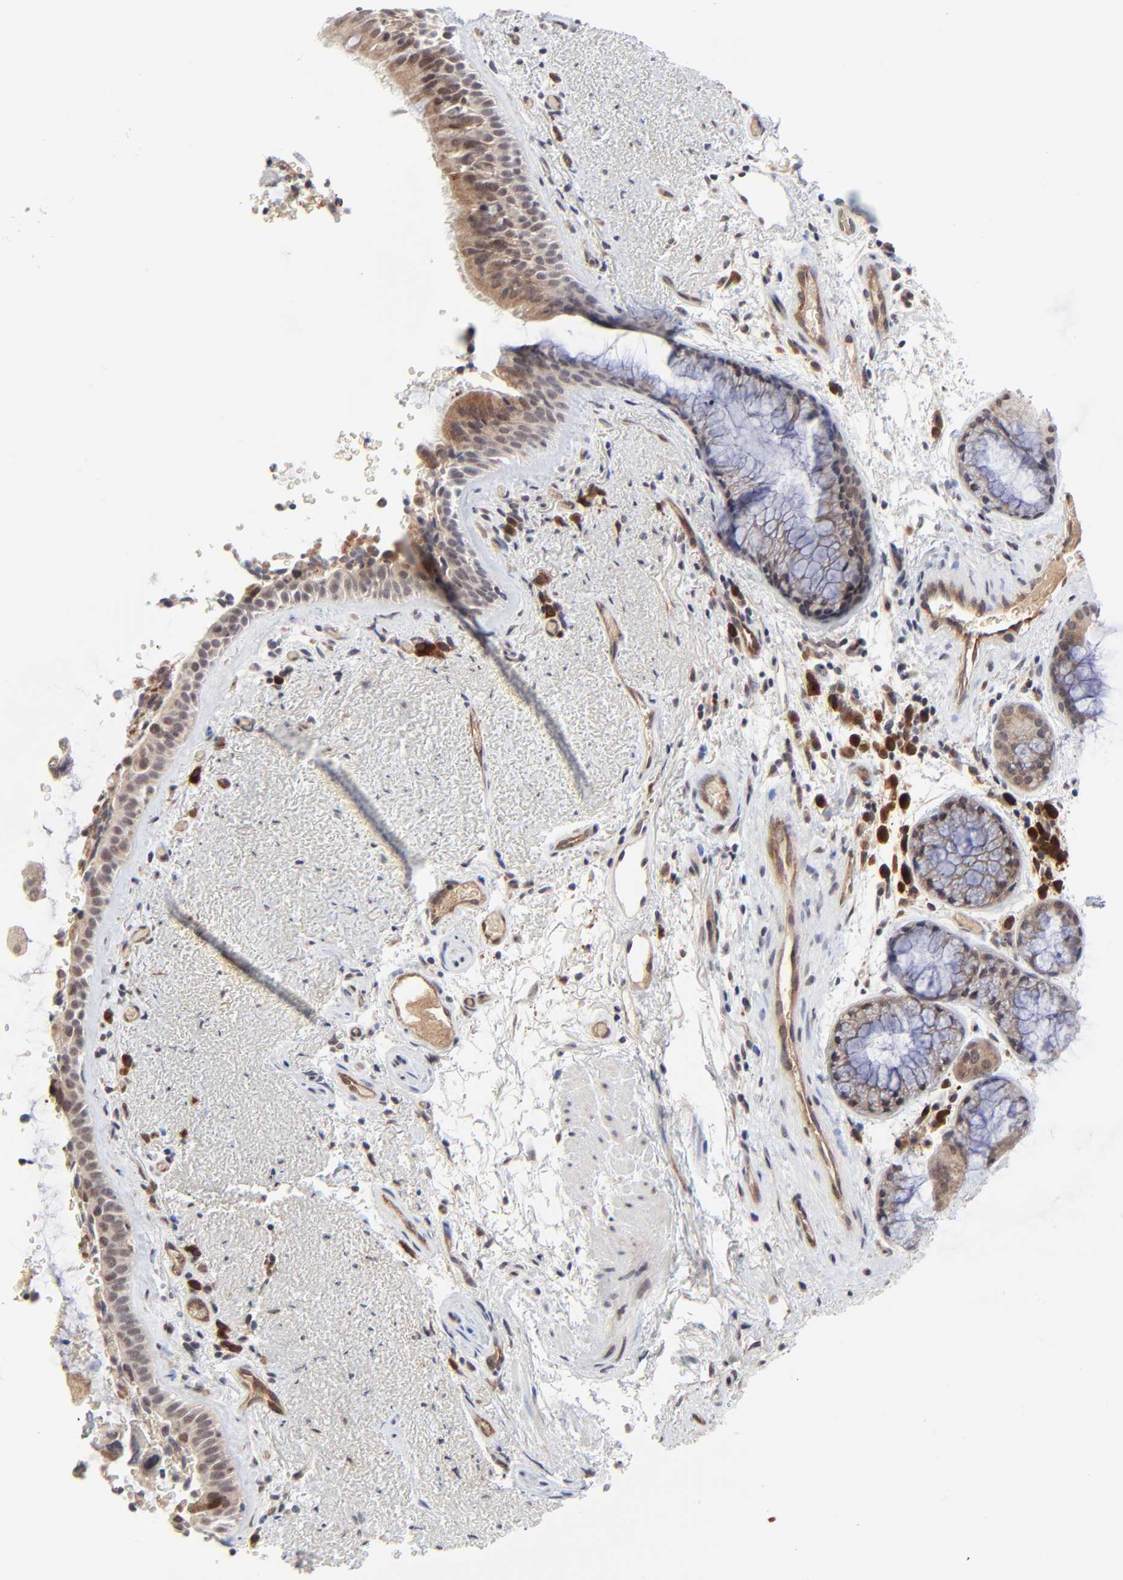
{"staining": {"intensity": "weak", "quantity": ">75%", "location": "cytoplasmic/membranous,nuclear"}, "tissue": "bronchus", "cell_type": "Respiratory epithelial cells", "image_type": "normal", "snomed": [{"axis": "morphology", "description": "Normal tissue, NOS"}, {"axis": "topography", "description": "Bronchus"}], "caption": "DAB immunohistochemical staining of unremarkable human bronchus exhibits weak cytoplasmic/membranous,nuclear protein positivity in about >75% of respiratory epithelial cells.", "gene": "CASP10", "patient": {"sex": "female", "age": 54}}